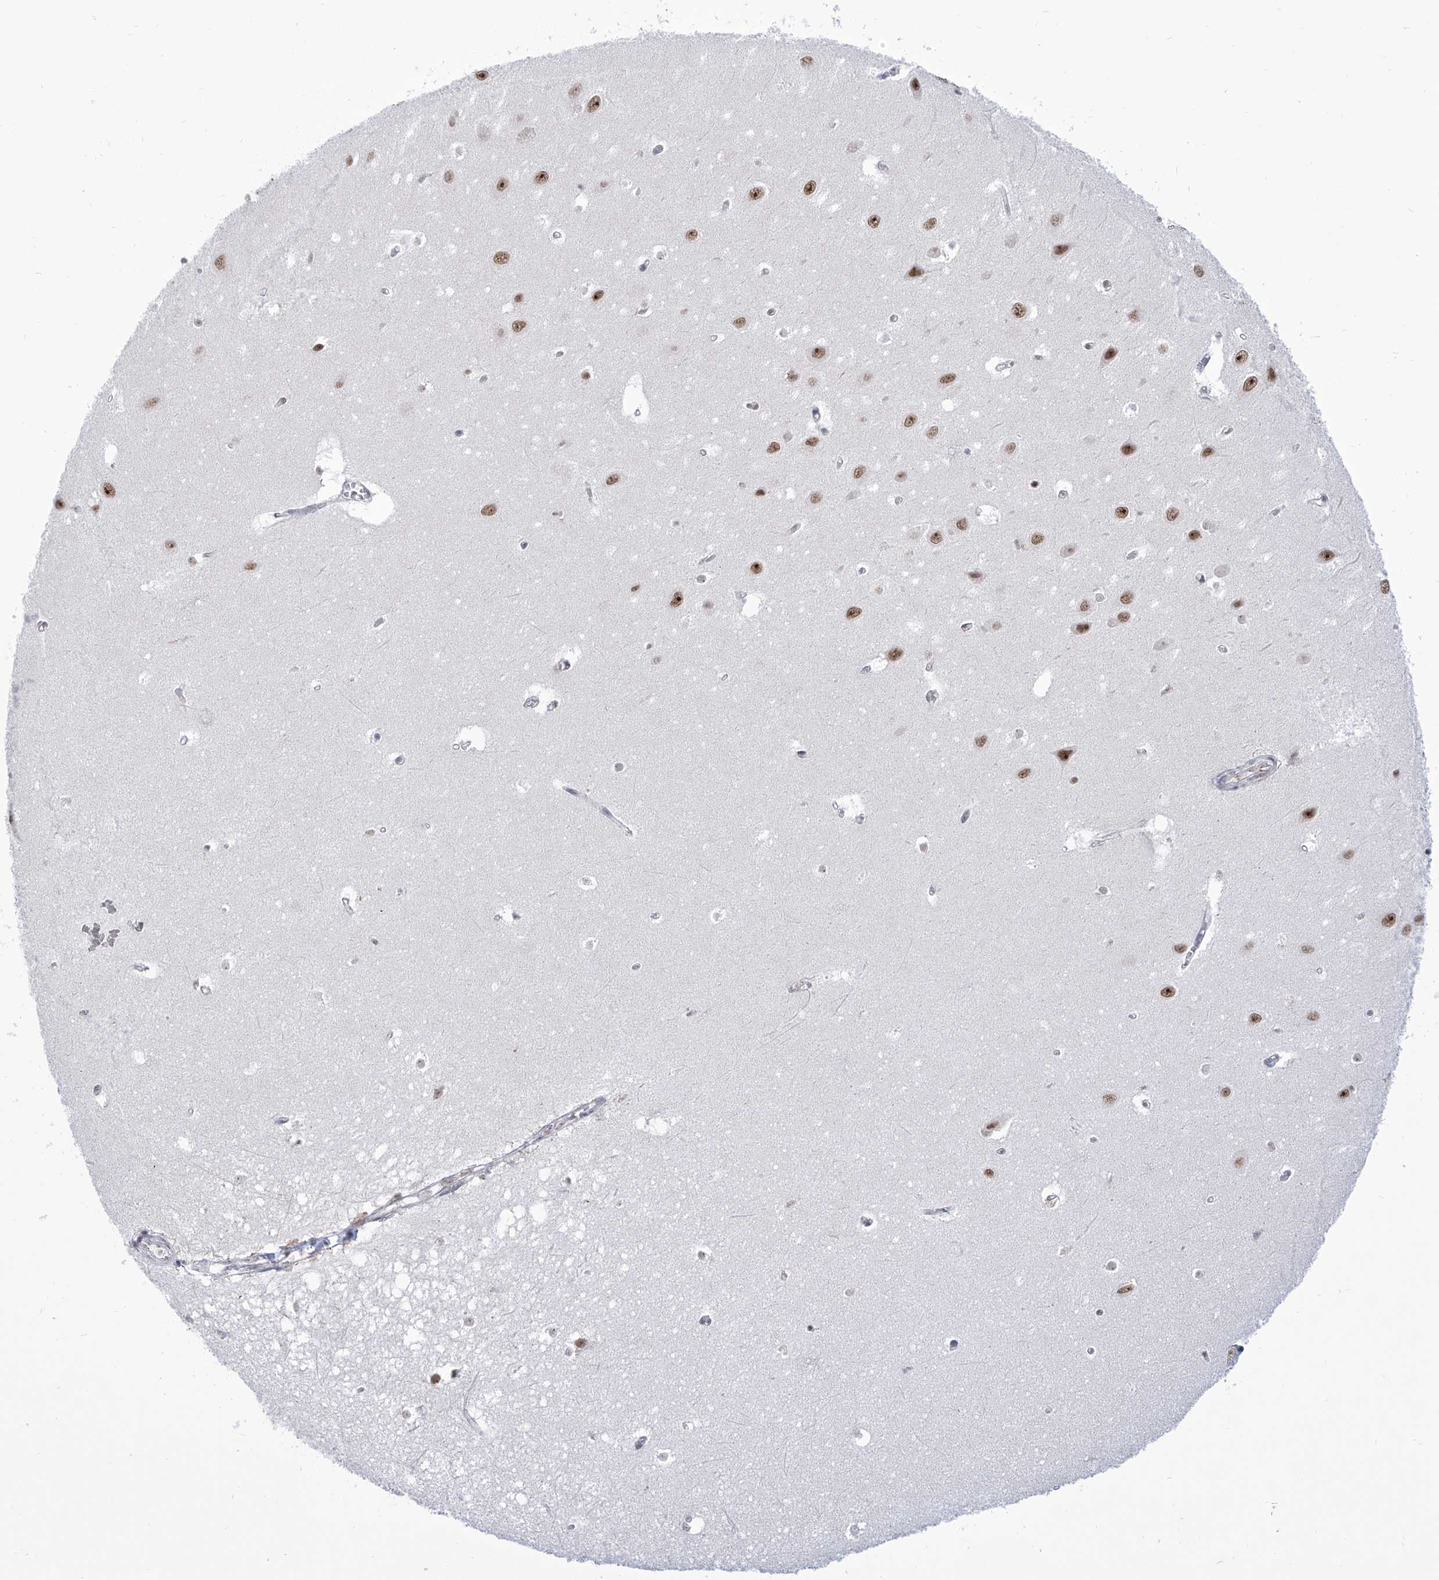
{"staining": {"intensity": "negative", "quantity": "none", "location": "none"}, "tissue": "hippocampus", "cell_type": "Glial cells", "image_type": "normal", "snomed": [{"axis": "morphology", "description": "Normal tissue, NOS"}, {"axis": "topography", "description": "Hippocampus"}], "caption": "DAB (3,3'-diaminobenzidine) immunohistochemical staining of benign human hippocampus demonstrates no significant positivity in glial cells. (DAB (3,3'-diaminobenzidine) IHC with hematoxylin counter stain).", "gene": "SART1", "patient": {"sex": "female", "age": 64}}